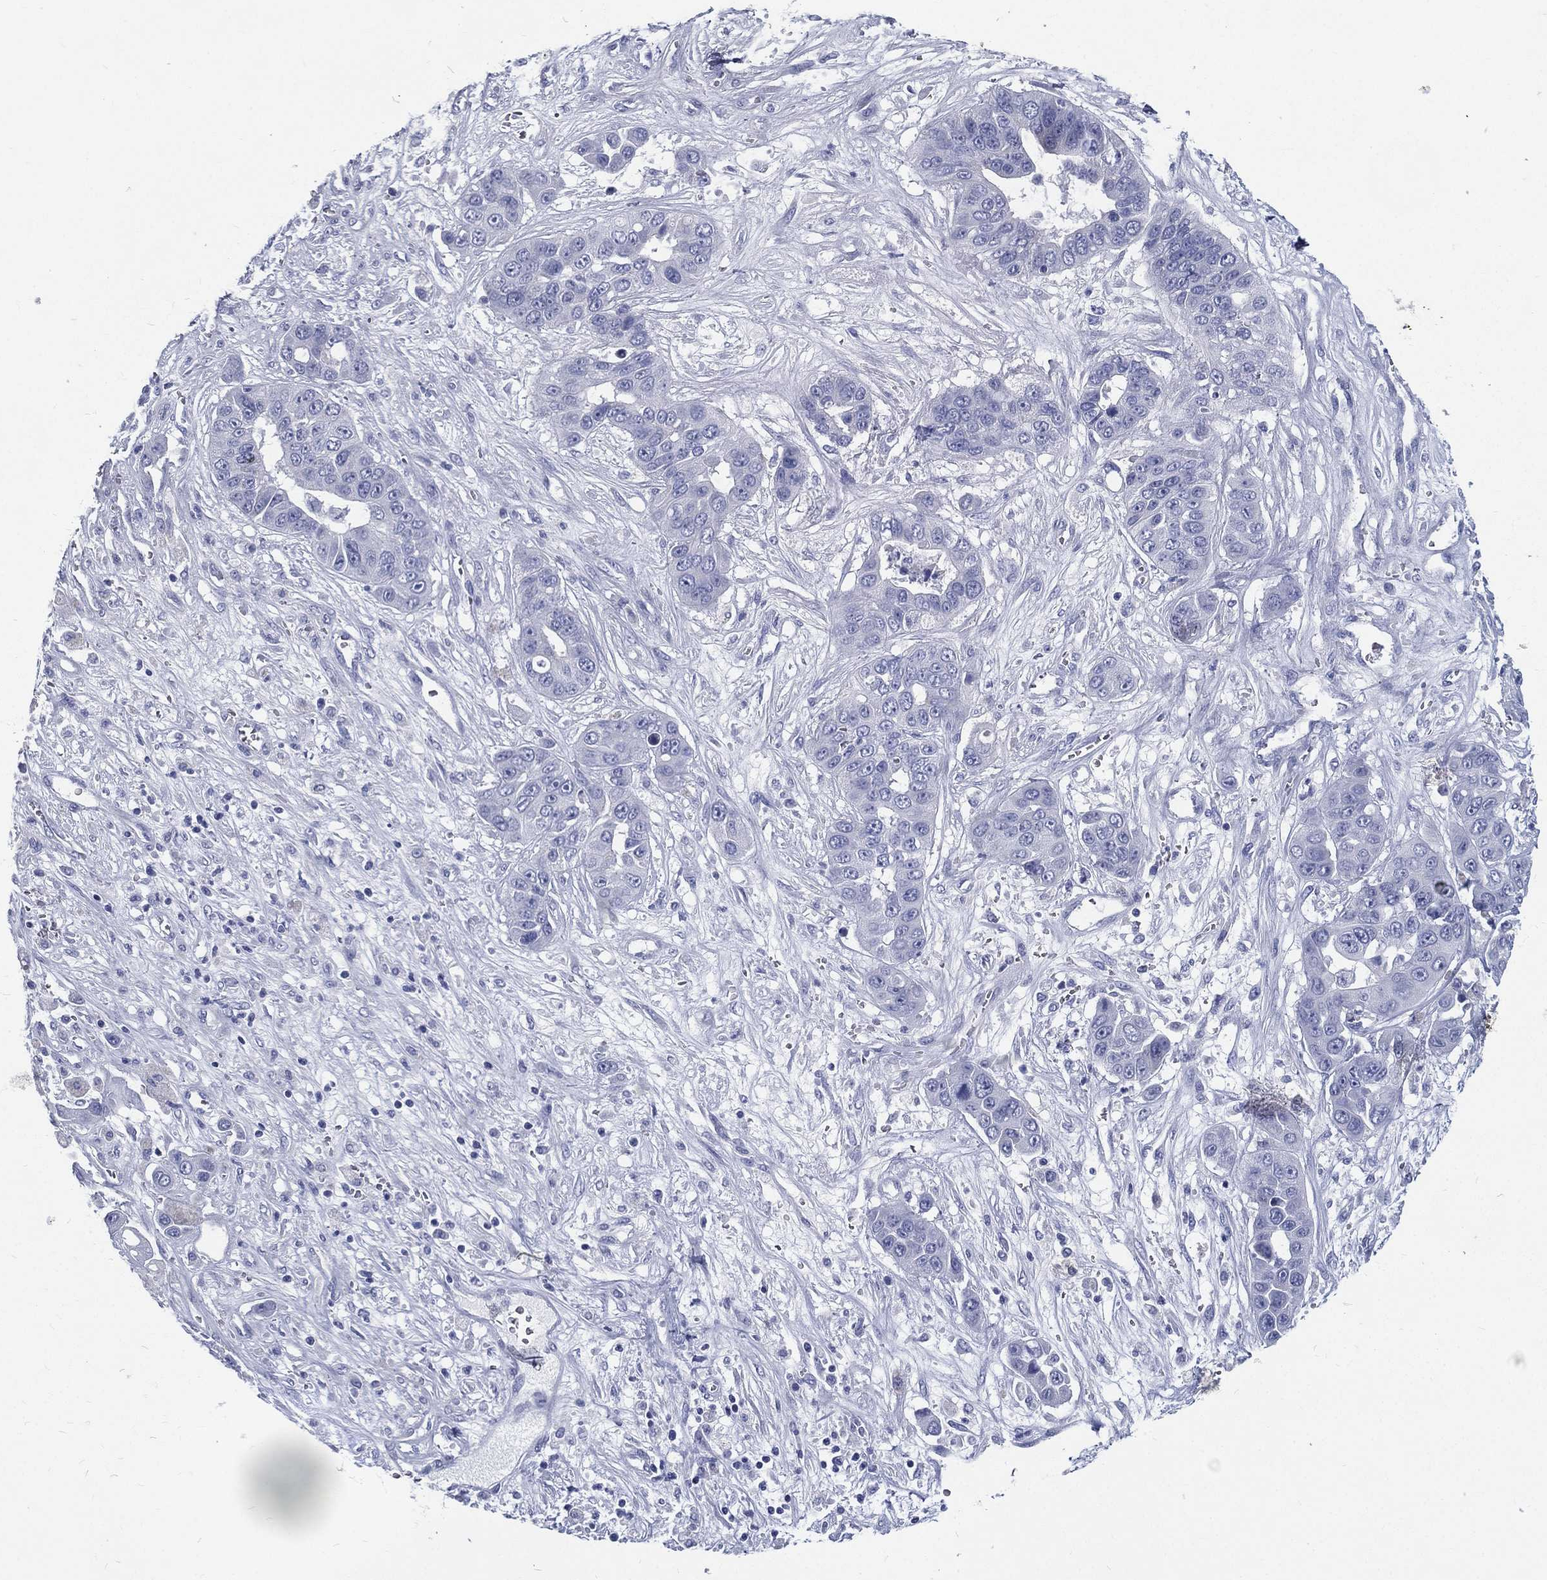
{"staining": {"intensity": "negative", "quantity": "none", "location": "none"}, "tissue": "liver cancer", "cell_type": "Tumor cells", "image_type": "cancer", "snomed": [{"axis": "morphology", "description": "Cholangiocarcinoma"}, {"axis": "topography", "description": "Liver"}], "caption": "DAB (3,3'-diaminobenzidine) immunohistochemical staining of human liver cancer (cholangiocarcinoma) shows no significant staining in tumor cells.", "gene": "RSPH4A", "patient": {"sex": "female", "age": 52}}